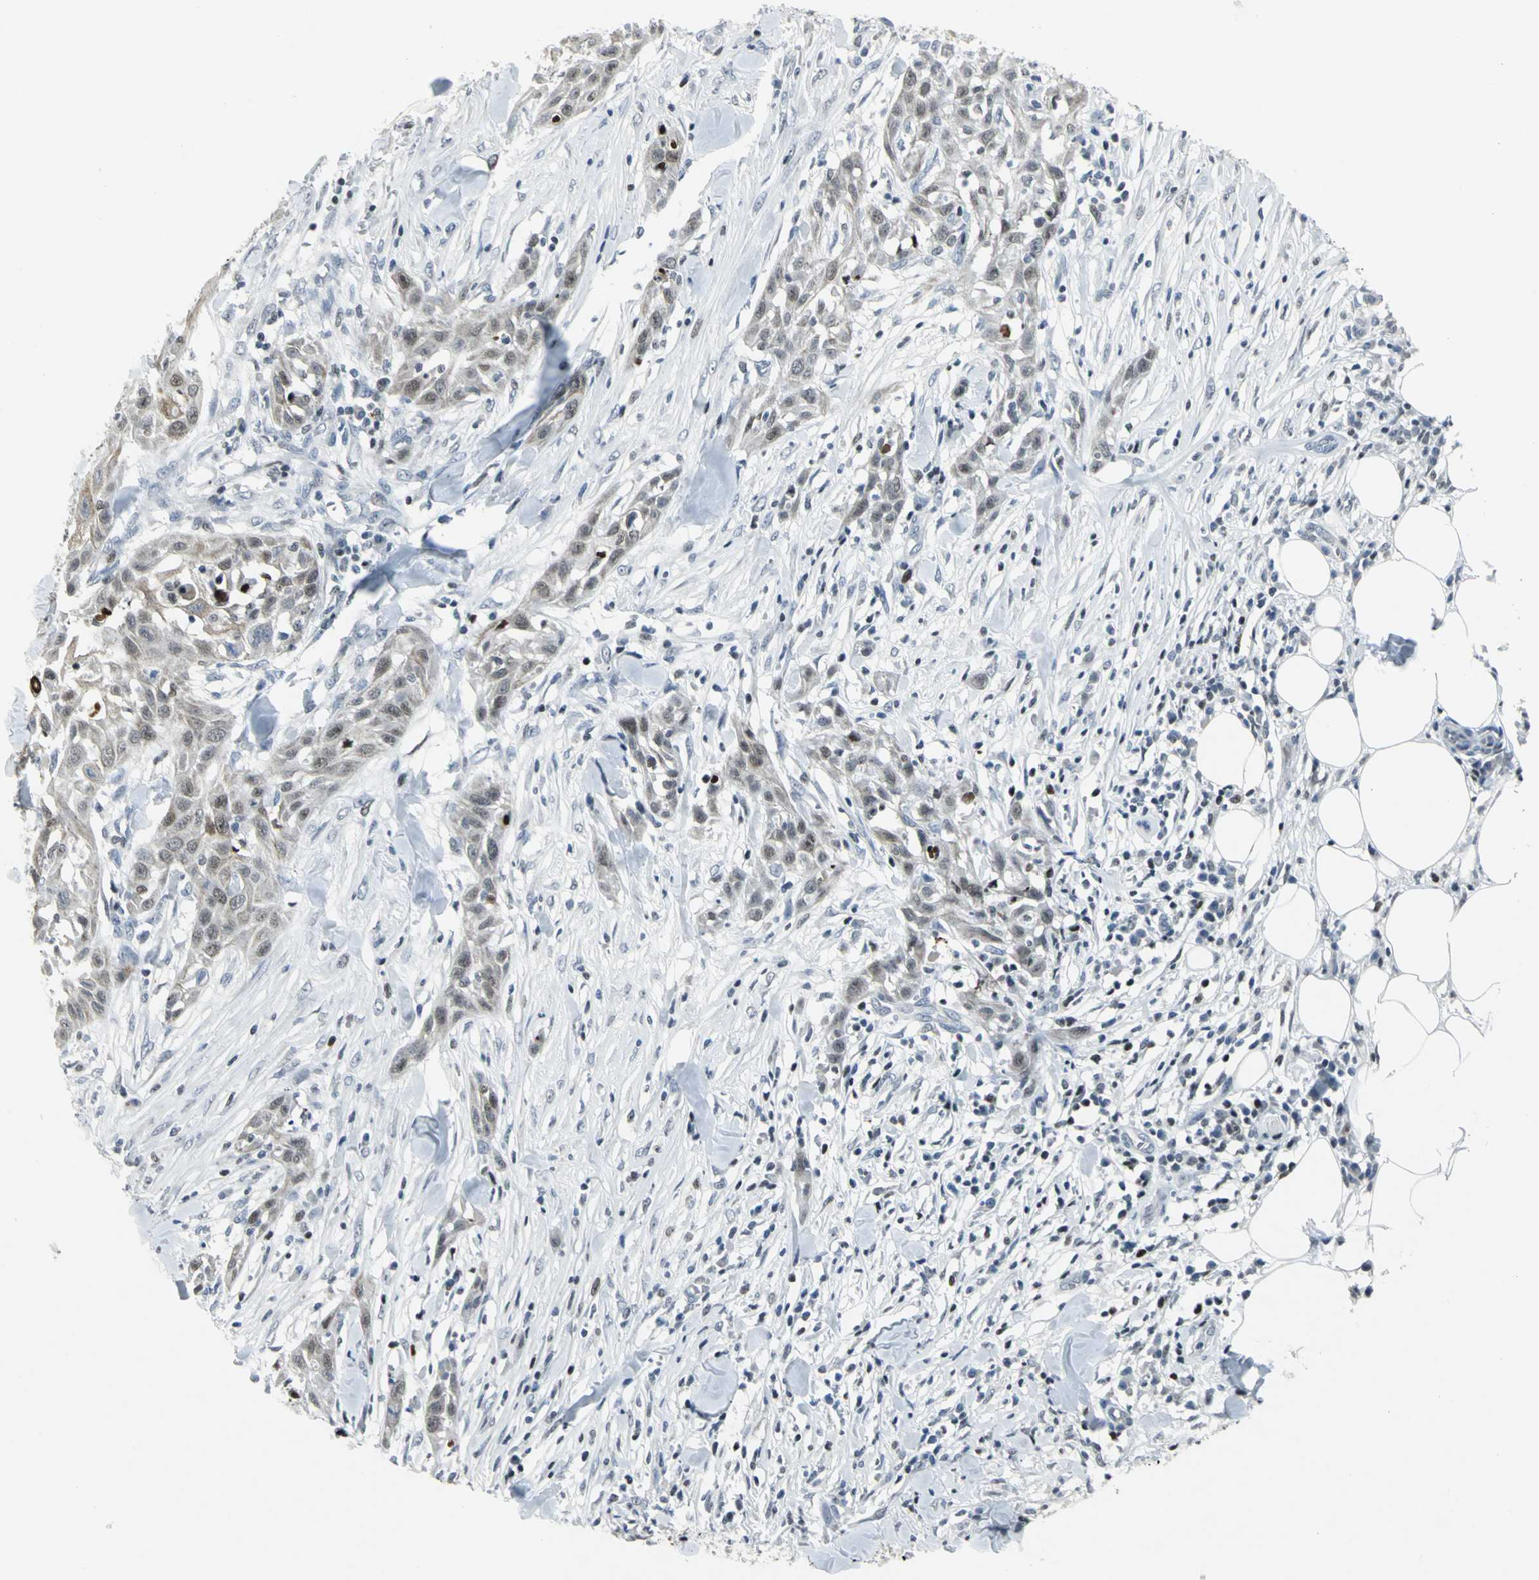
{"staining": {"intensity": "weak", "quantity": "25%-75%", "location": "nuclear"}, "tissue": "skin cancer", "cell_type": "Tumor cells", "image_type": "cancer", "snomed": [{"axis": "morphology", "description": "Squamous cell carcinoma, NOS"}, {"axis": "topography", "description": "Skin"}], "caption": "This micrograph displays immunohistochemistry (IHC) staining of squamous cell carcinoma (skin), with low weak nuclear positivity in about 25%-75% of tumor cells.", "gene": "RPA1", "patient": {"sex": "male", "age": 24}}